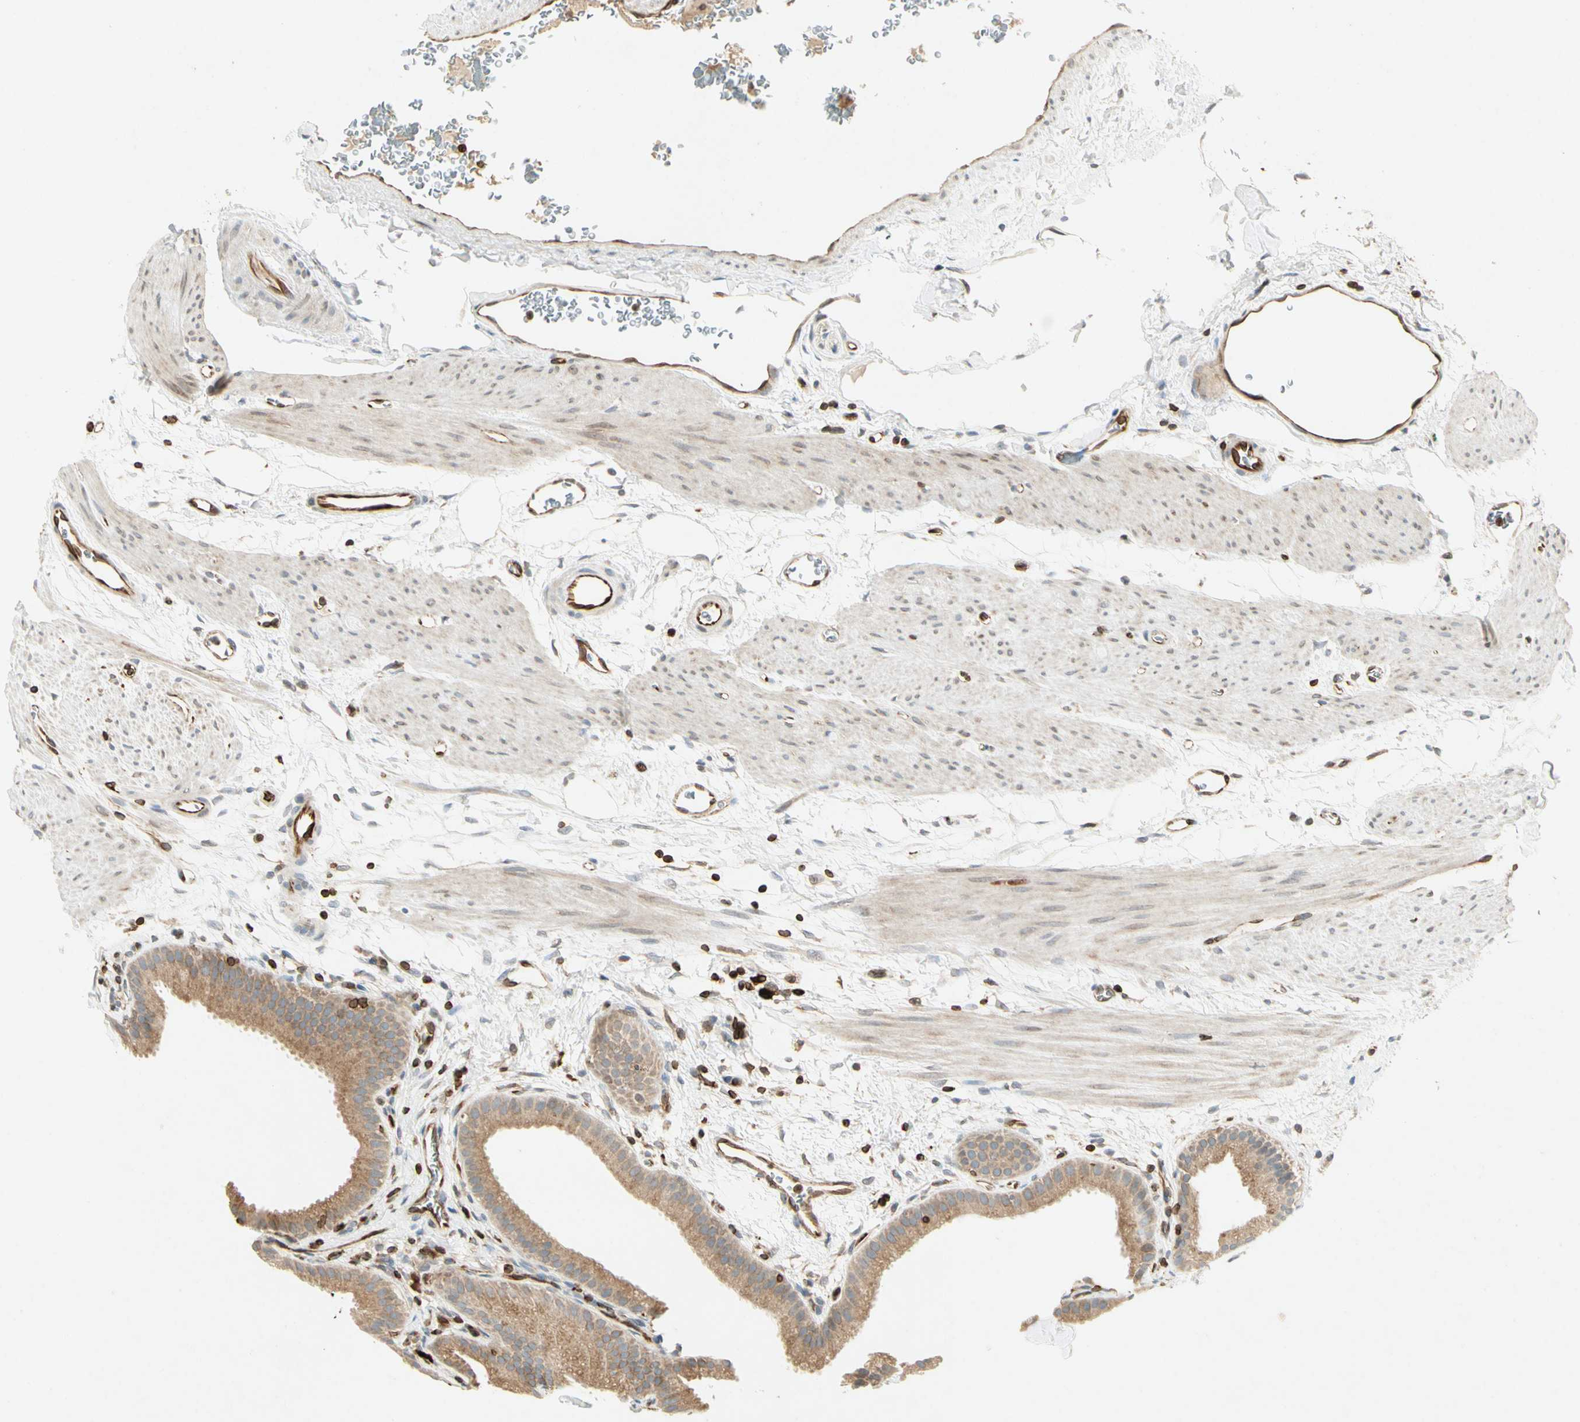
{"staining": {"intensity": "moderate", "quantity": ">75%", "location": "cytoplasmic/membranous"}, "tissue": "gallbladder", "cell_type": "Glandular cells", "image_type": "normal", "snomed": [{"axis": "morphology", "description": "Normal tissue, NOS"}, {"axis": "topography", "description": "Gallbladder"}], "caption": "Immunohistochemical staining of benign gallbladder exhibits medium levels of moderate cytoplasmic/membranous staining in about >75% of glandular cells.", "gene": "TAPBP", "patient": {"sex": "female", "age": 64}}